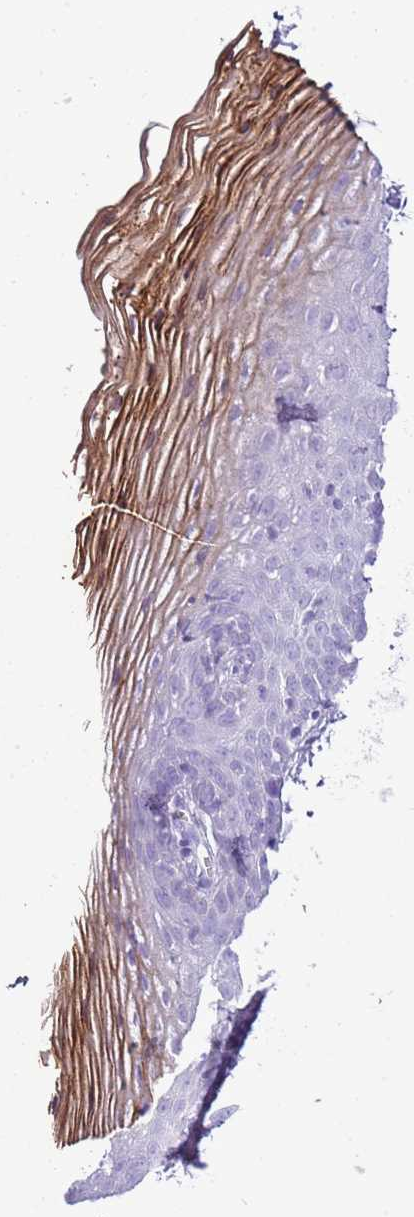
{"staining": {"intensity": "strong", "quantity": "25%-75%", "location": "cytoplasmic/membranous"}, "tissue": "vagina", "cell_type": "Squamous epithelial cells", "image_type": "normal", "snomed": [{"axis": "morphology", "description": "Normal tissue, NOS"}, {"axis": "topography", "description": "Vagina"}], "caption": "Immunohistochemical staining of normal human vagina displays strong cytoplasmic/membranous protein staining in about 25%-75% of squamous epithelial cells.", "gene": "CNFN", "patient": {"sex": "female", "age": 32}}